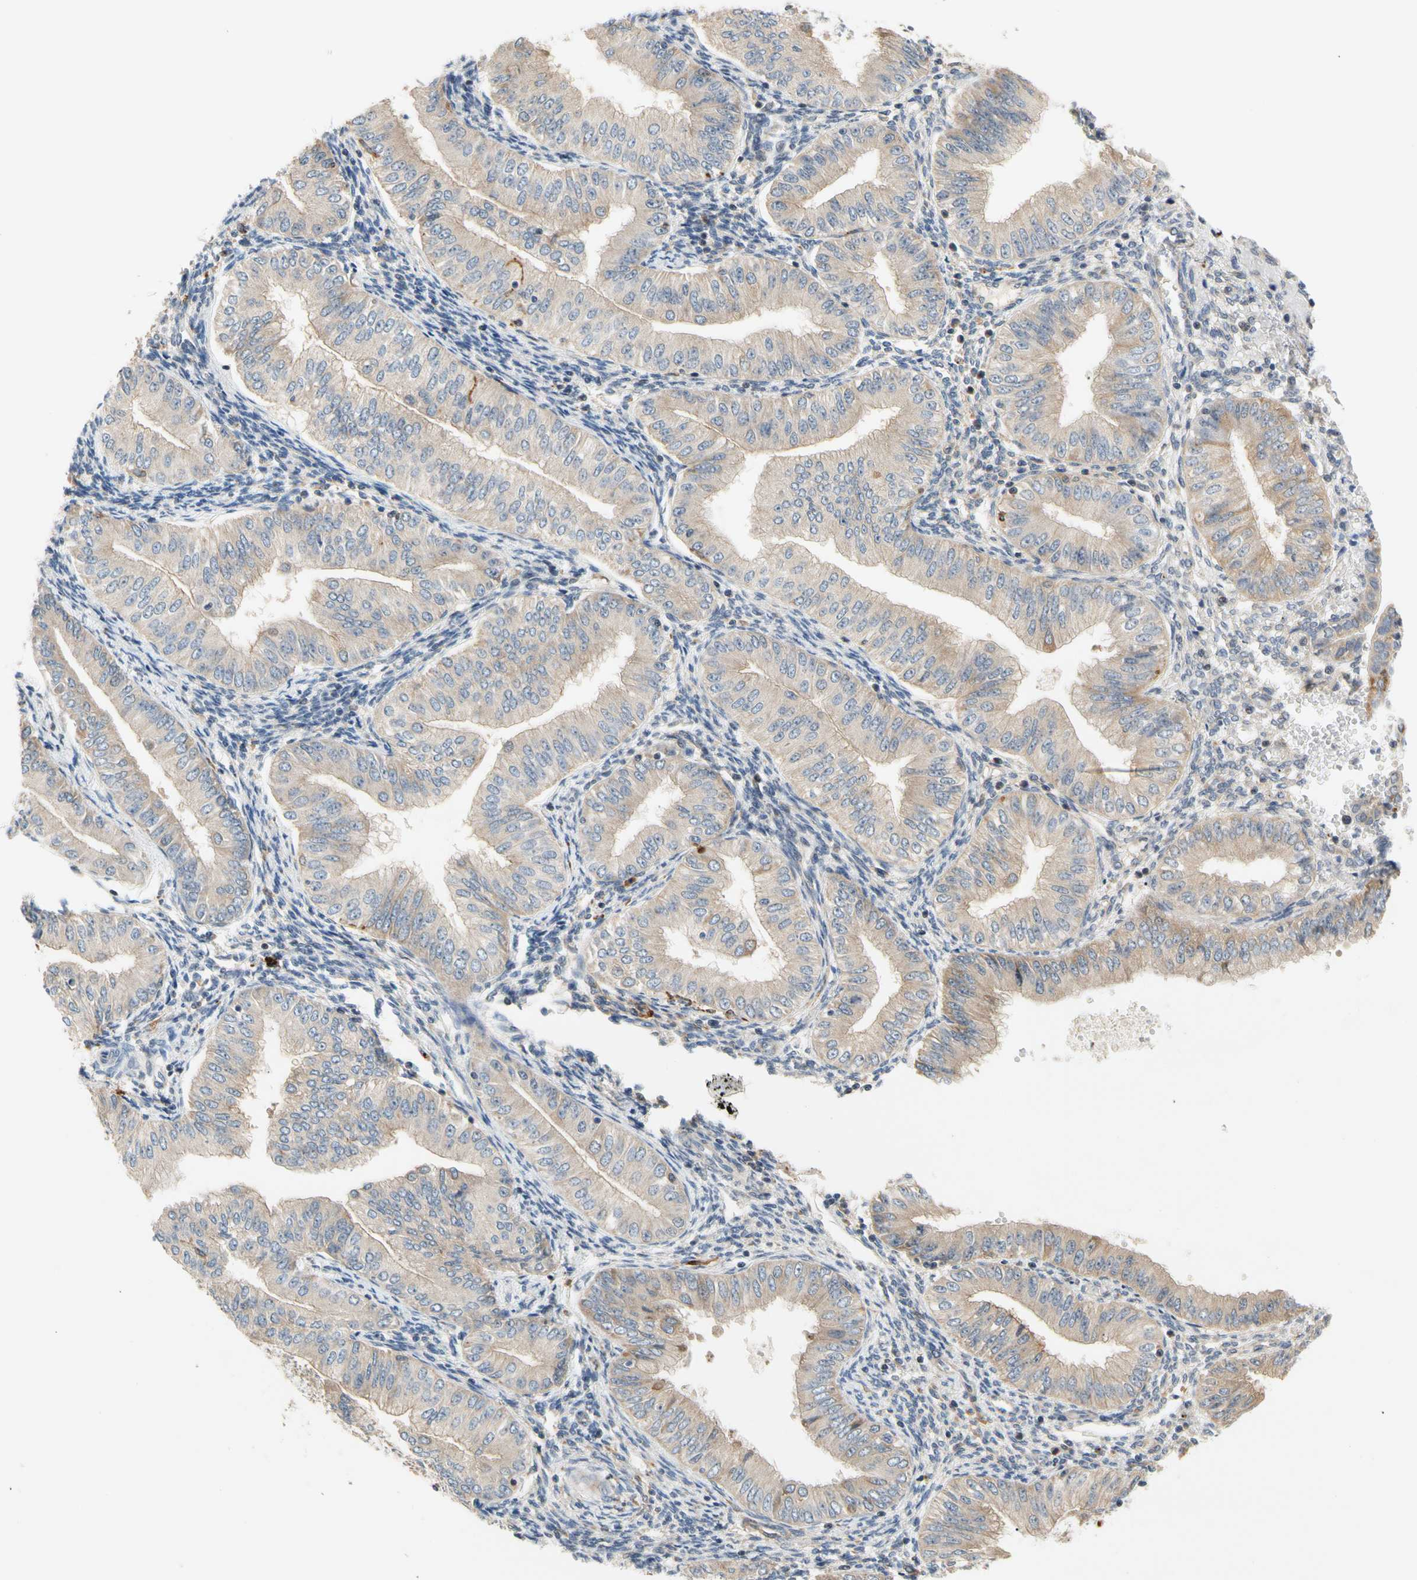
{"staining": {"intensity": "weak", "quantity": "25%-75%", "location": "cytoplasmic/membranous"}, "tissue": "endometrial cancer", "cell_type": "Tumor cells", "image_type": "cancer", "snomed": [{"axis": "morphology", "description": "Normal tissue, NOS"}, {"axis": "morphology", "description": "Adenocarcinoma, NOS"}, {"axis": "topography", "description": "Endometrium"}], "caption": "Endometrial cancer stained with a protein marker displays weak staining in tumor cells.", "gene": "ANKHD1", "patient": {"sex": "female", "age": 53}}